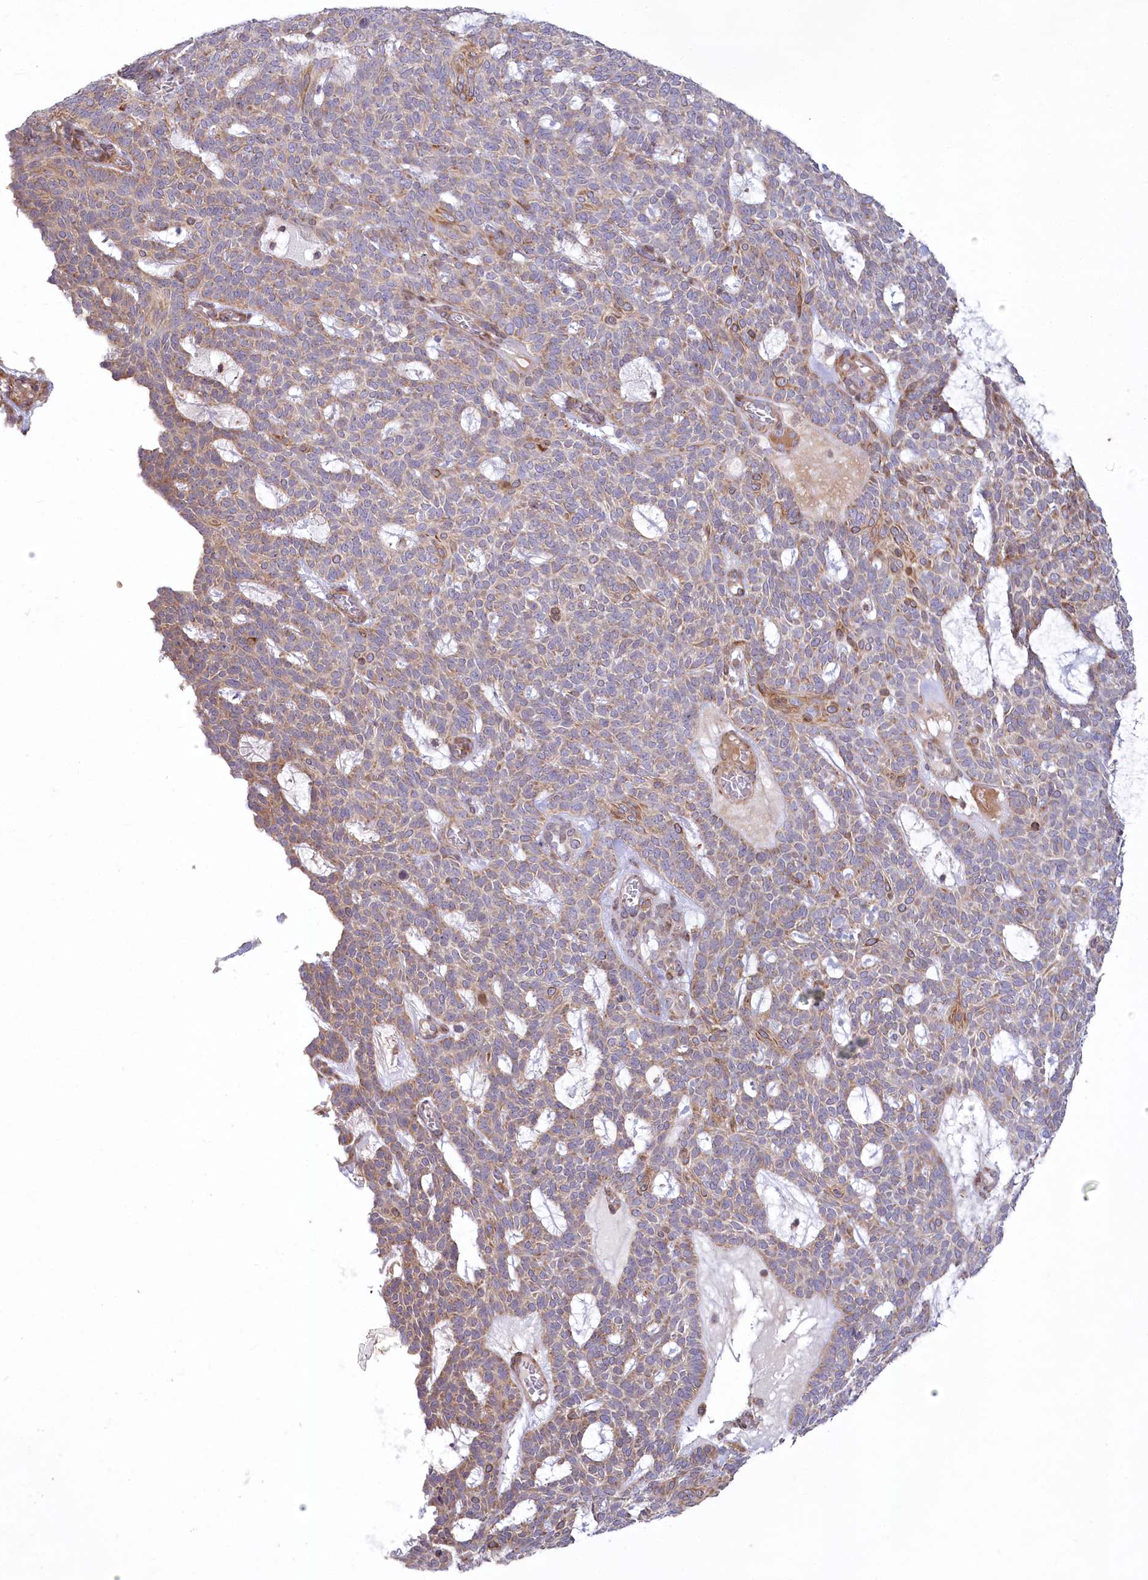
{"staining": {"intensity": "weak", "quantity": ">75%", "location": "cytoplasmic/membranous"}, "tissue": "skin cancer", "cell_type": "Tumor cells", "image_type": "cancer", "snomed": [{"axis": "morphology", "description": "Squamous cell carcinoma, NOS"}, {"axis": "topography", "description": "Skin"}], "caption": "This is an image of IHC staining of skin cancer (squamous cell carcinoma), which shows weak staining in the cytoplasmic/membranous of tumor cells.", "gene": "MTG1", "patient": {"sex": "female", "age": 90}}